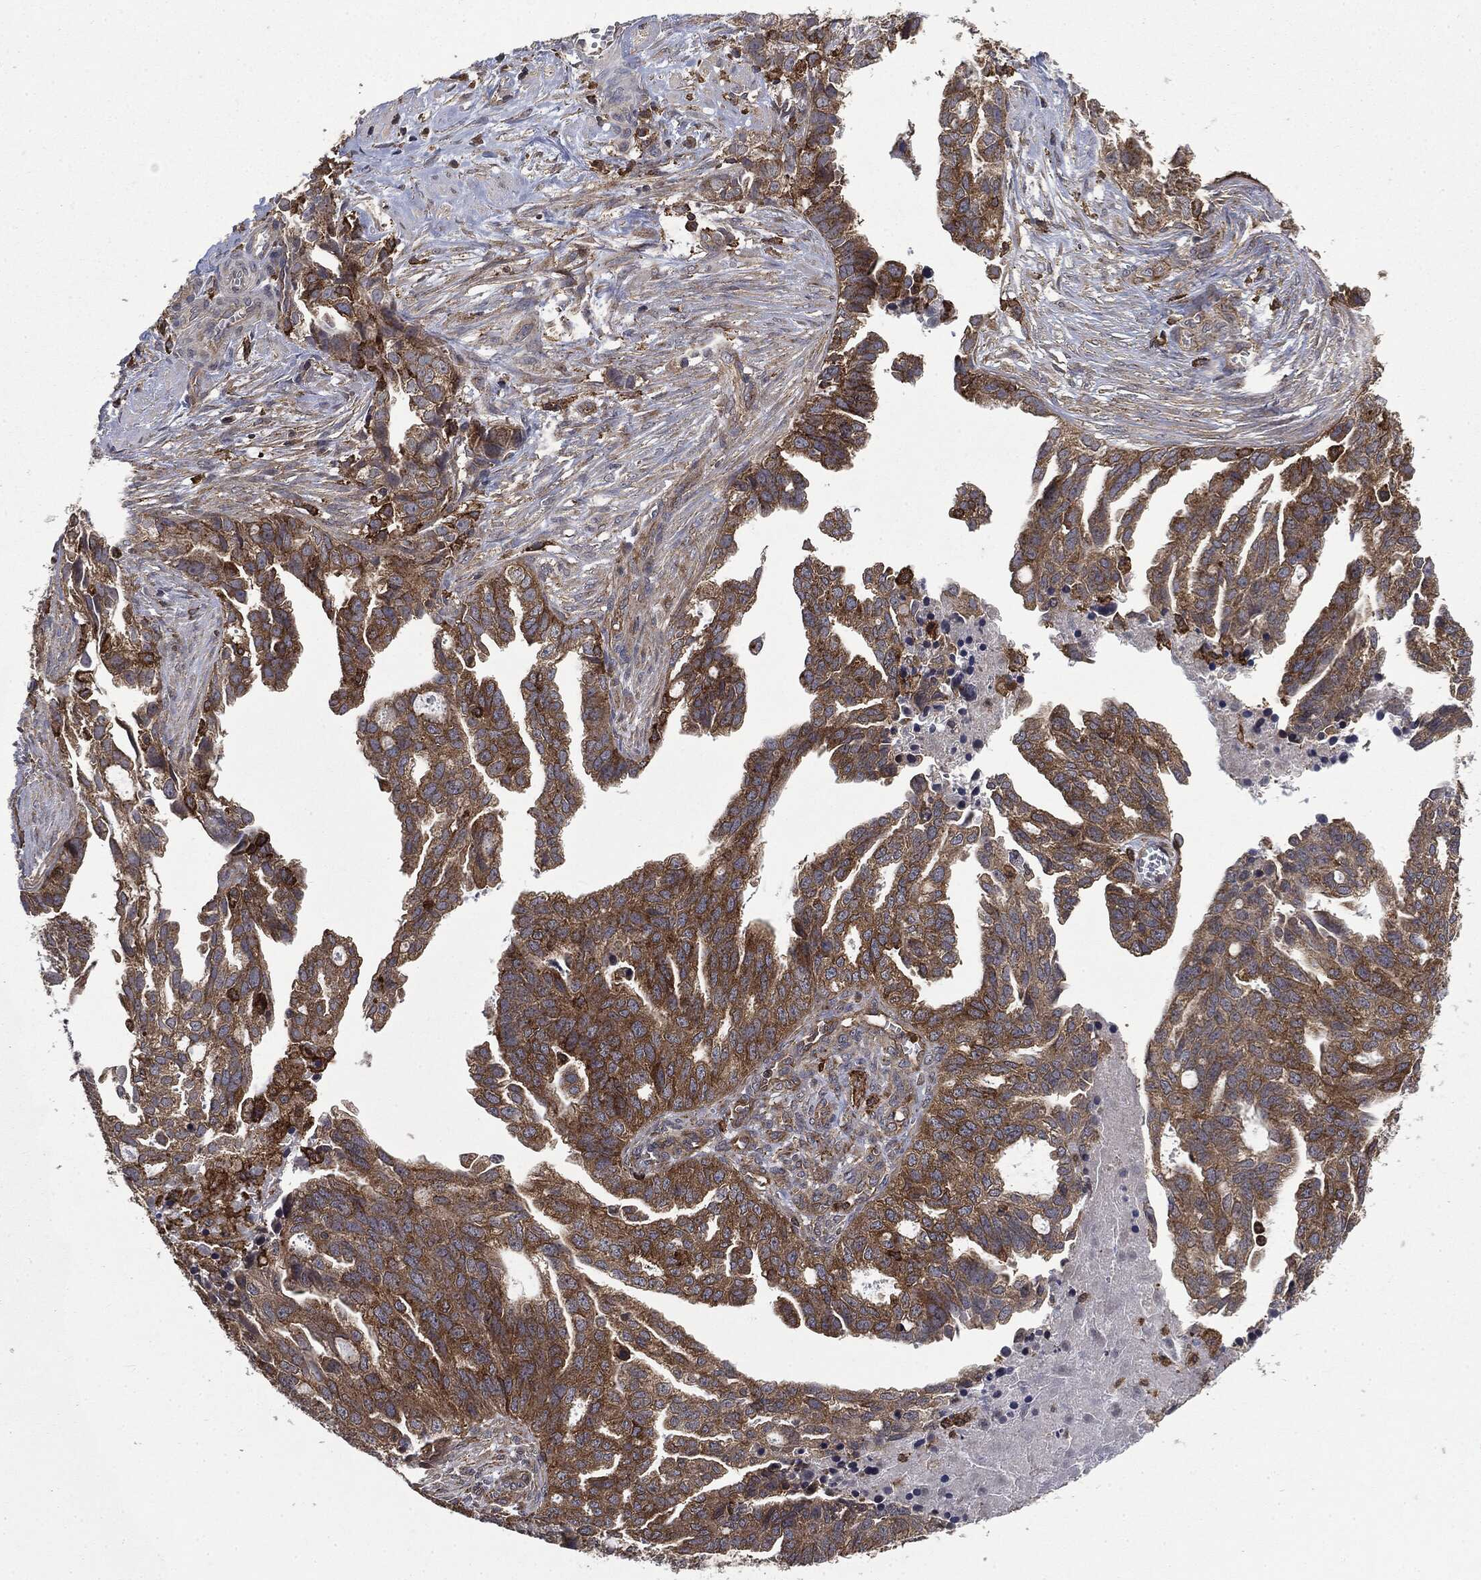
{"staining": {"intensity": "moderate", "quantity": "25%-75%", "location": "cytoplasmic/membranous"}, "tissue": "ovarian cancer", "cell_type": "Tumor cells", "image_type": "cancer", "snomed": [{"axis": "morphology", "description": "Cystadenocarcinoma, serous, NOS"}, {"axis": "topography", "description": "Ovary"}], "caption": "This histopathology image exhibits immunohistochemistry staining of ovarian cancer, with medium moderate cytoplasmic/membranous expression in approximately 25%-75% of tumor cells.", "gene": "SNX5", "patient": {"sex": "female", "age": 51}}